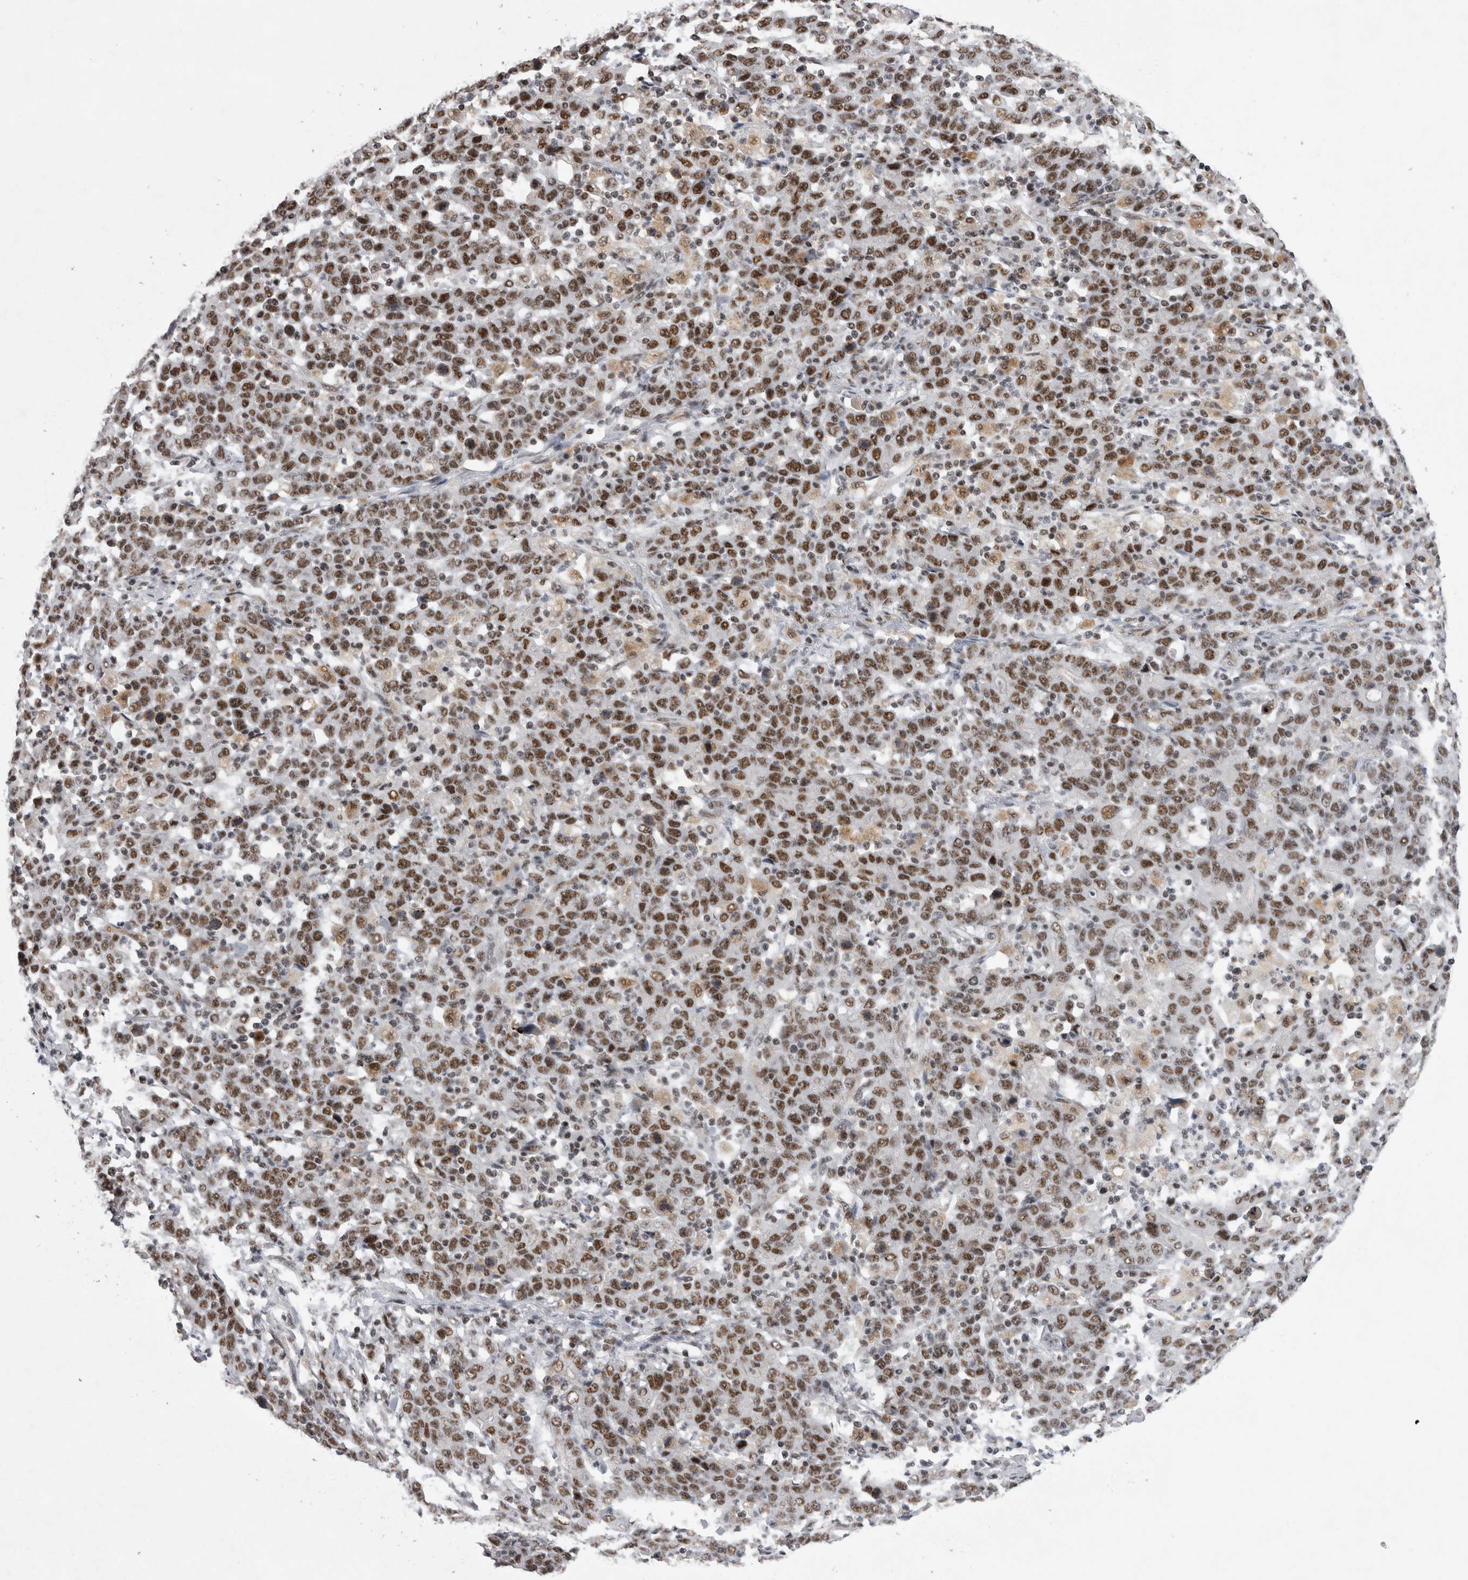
{"staining": {"intensity": "moderate", "quantity": ">75%", "location": "nuclear"}, "tissue": "stomach cancer", "cell_type": "Tumor cells", "image_type": "cancer", "snomed": [{"axis": "morphology", "description": "Adenocarcinoma, NOS"}, {"axis": "topography", "description": "Stomach, upper"}], "caption": "Moderate nuclear staining for a protein is present in about >75% of tumor cells of adenocarcinoma (stomach) using immunohistochemistry.", "gene": "CDK11A", "patient": {"sex": "male", "age": 69}}